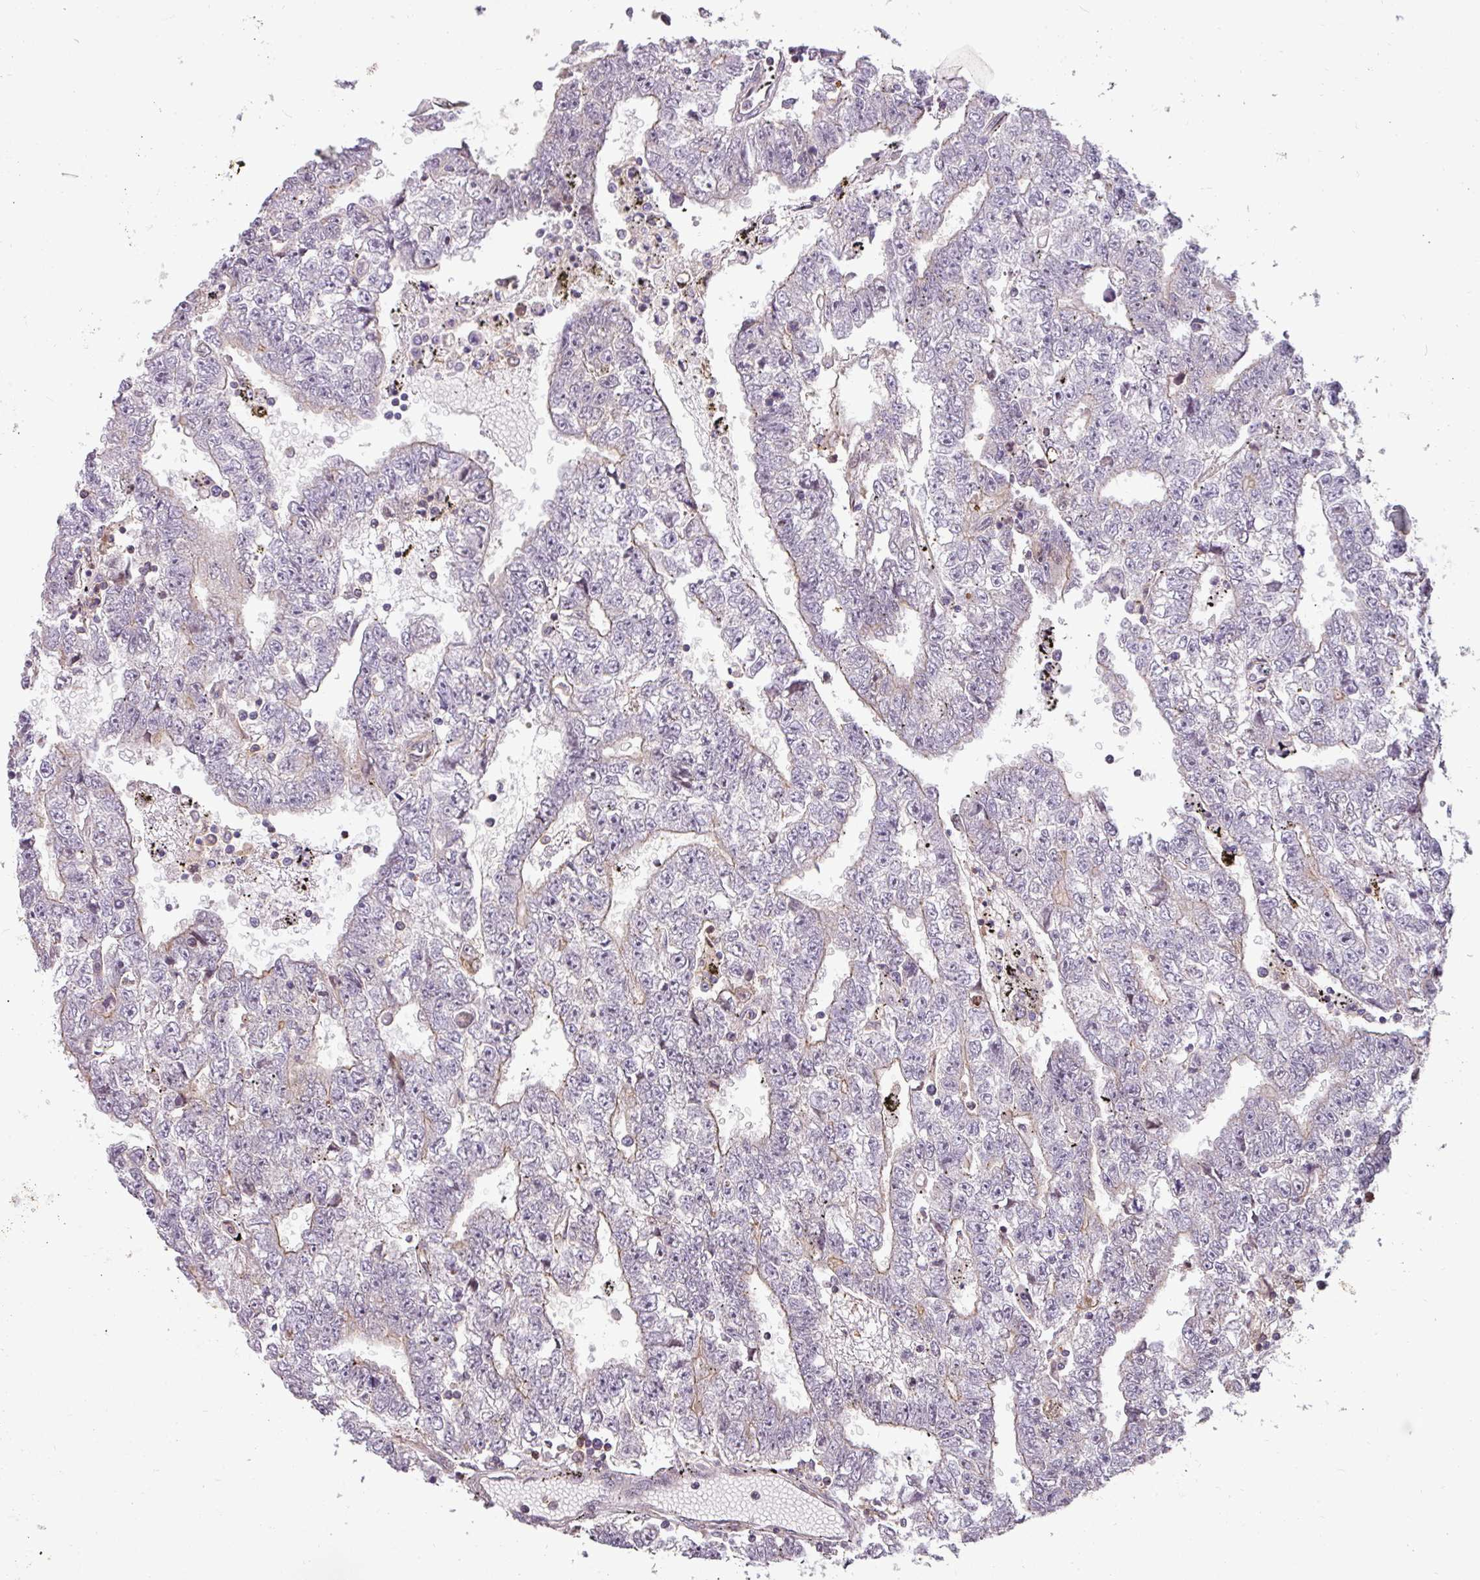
{"staining": {"intensity": "negative", "quantity": "none", "location": "none"}, "tissue": "testis cancer", "cell_type": "Tumor cells", "image_type": "cancer", "snomed": [{"axis": "morphology", "description": "Carcinoma, Embryonal, NOS"}, {"axis": "topography", "description": "Testis"}], "caption": "An image of embryonal carcinoma (testis) stained for a protein demonstrates no brown staining in tumor cells.", "gene": "ZNF835", "patient": {"sex": "male", "age": 25}}